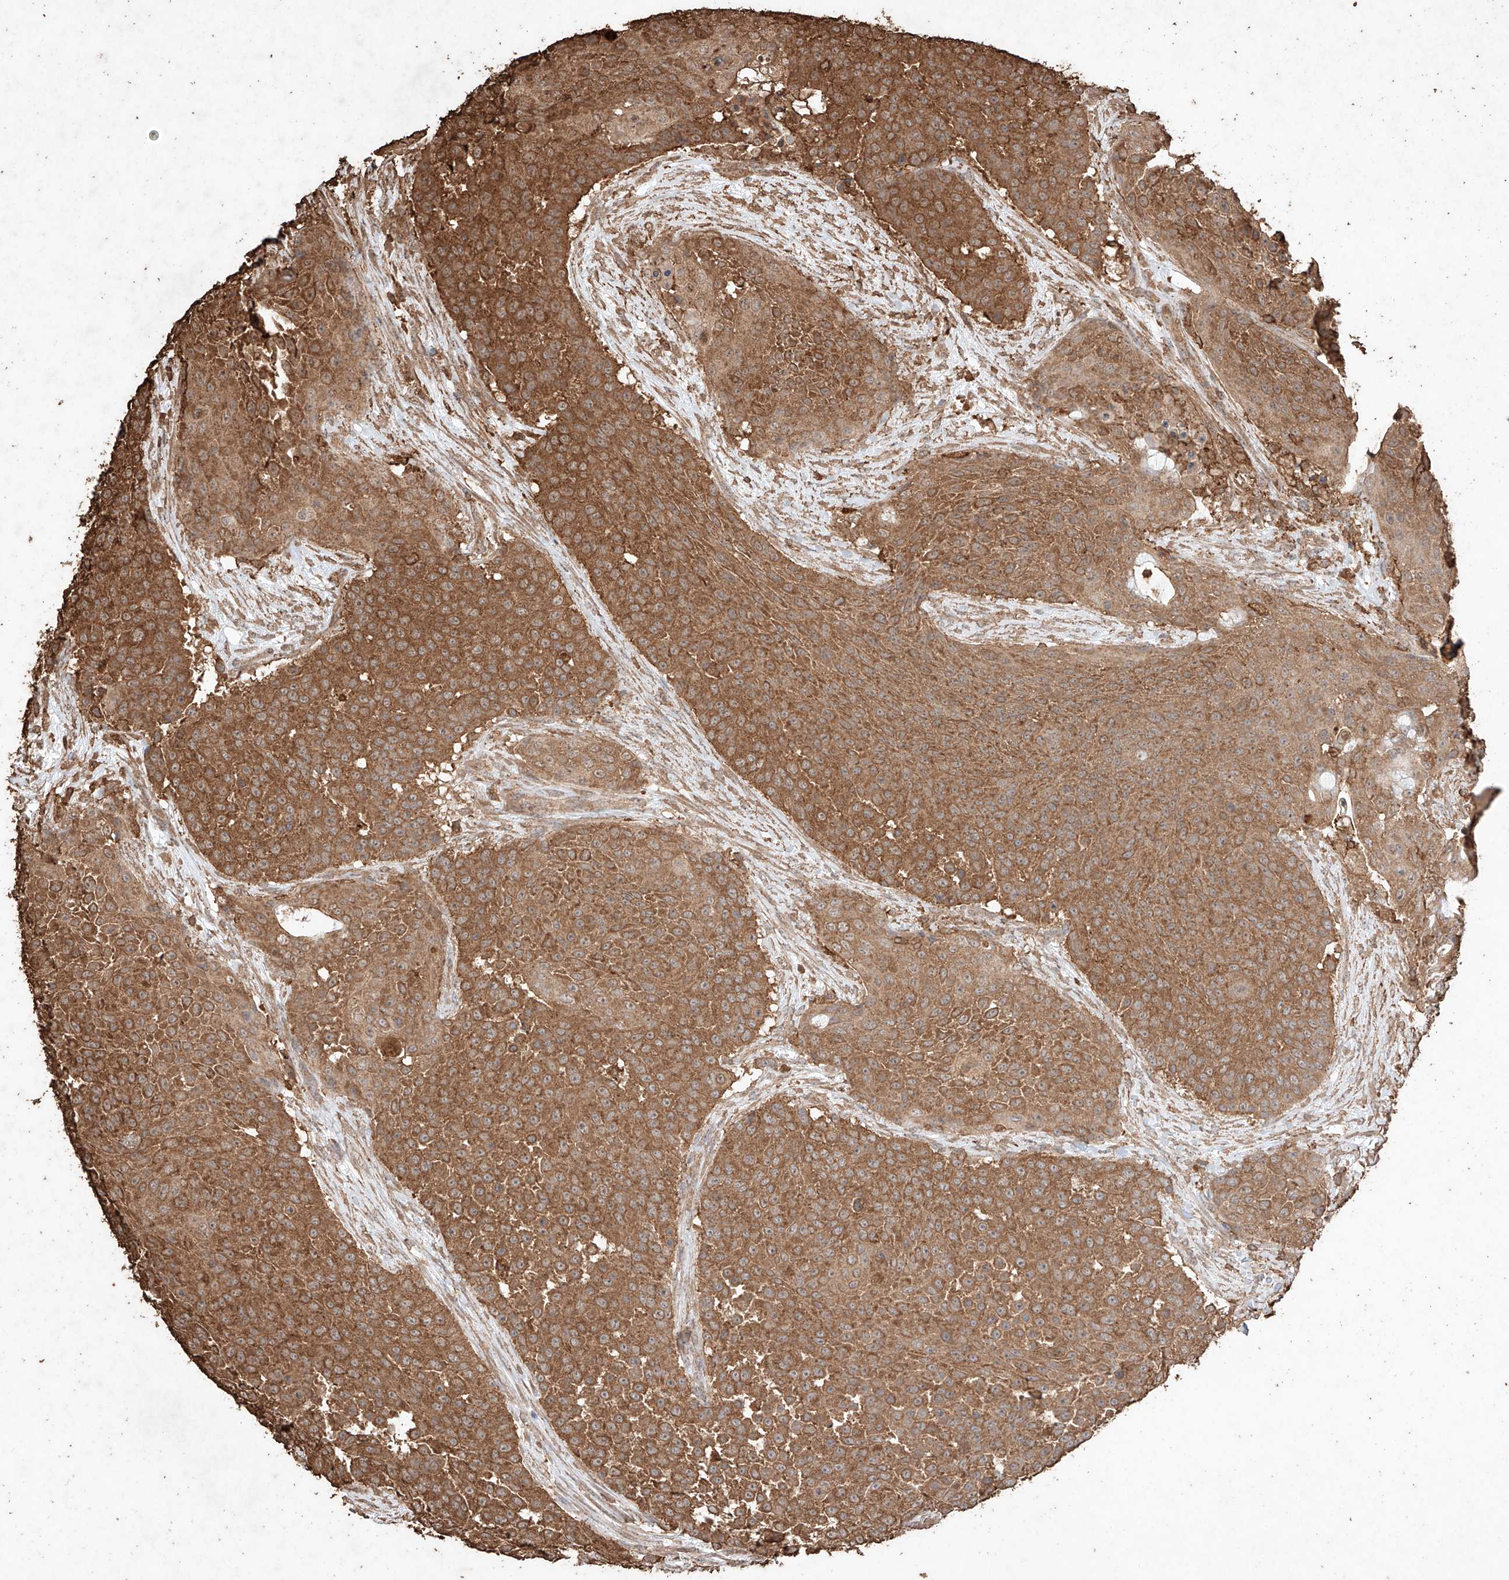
{"staining": {"intensity": "moderate", "quantity": ">75%", "location": "cytoplasmic/membranous"}, "tissue": "urothelial cancer", "cell_type": "Tumor cells", "image_type": "cancer", "snomed": [{"axis": "morphology", "description": "Urothelial carcinoma, High grade"}, {"axis": "topography", "description": "Urinary bladder"}], "caption": "Approximately >75% of tumor cells in high-grade urothelial carcinoma display moderate cytoplasmic/membranous protein positivity as visualized by brown immunohistochemical staining.", "gene": "M6PR", "patient": {"sex": "female", "age": 63}}